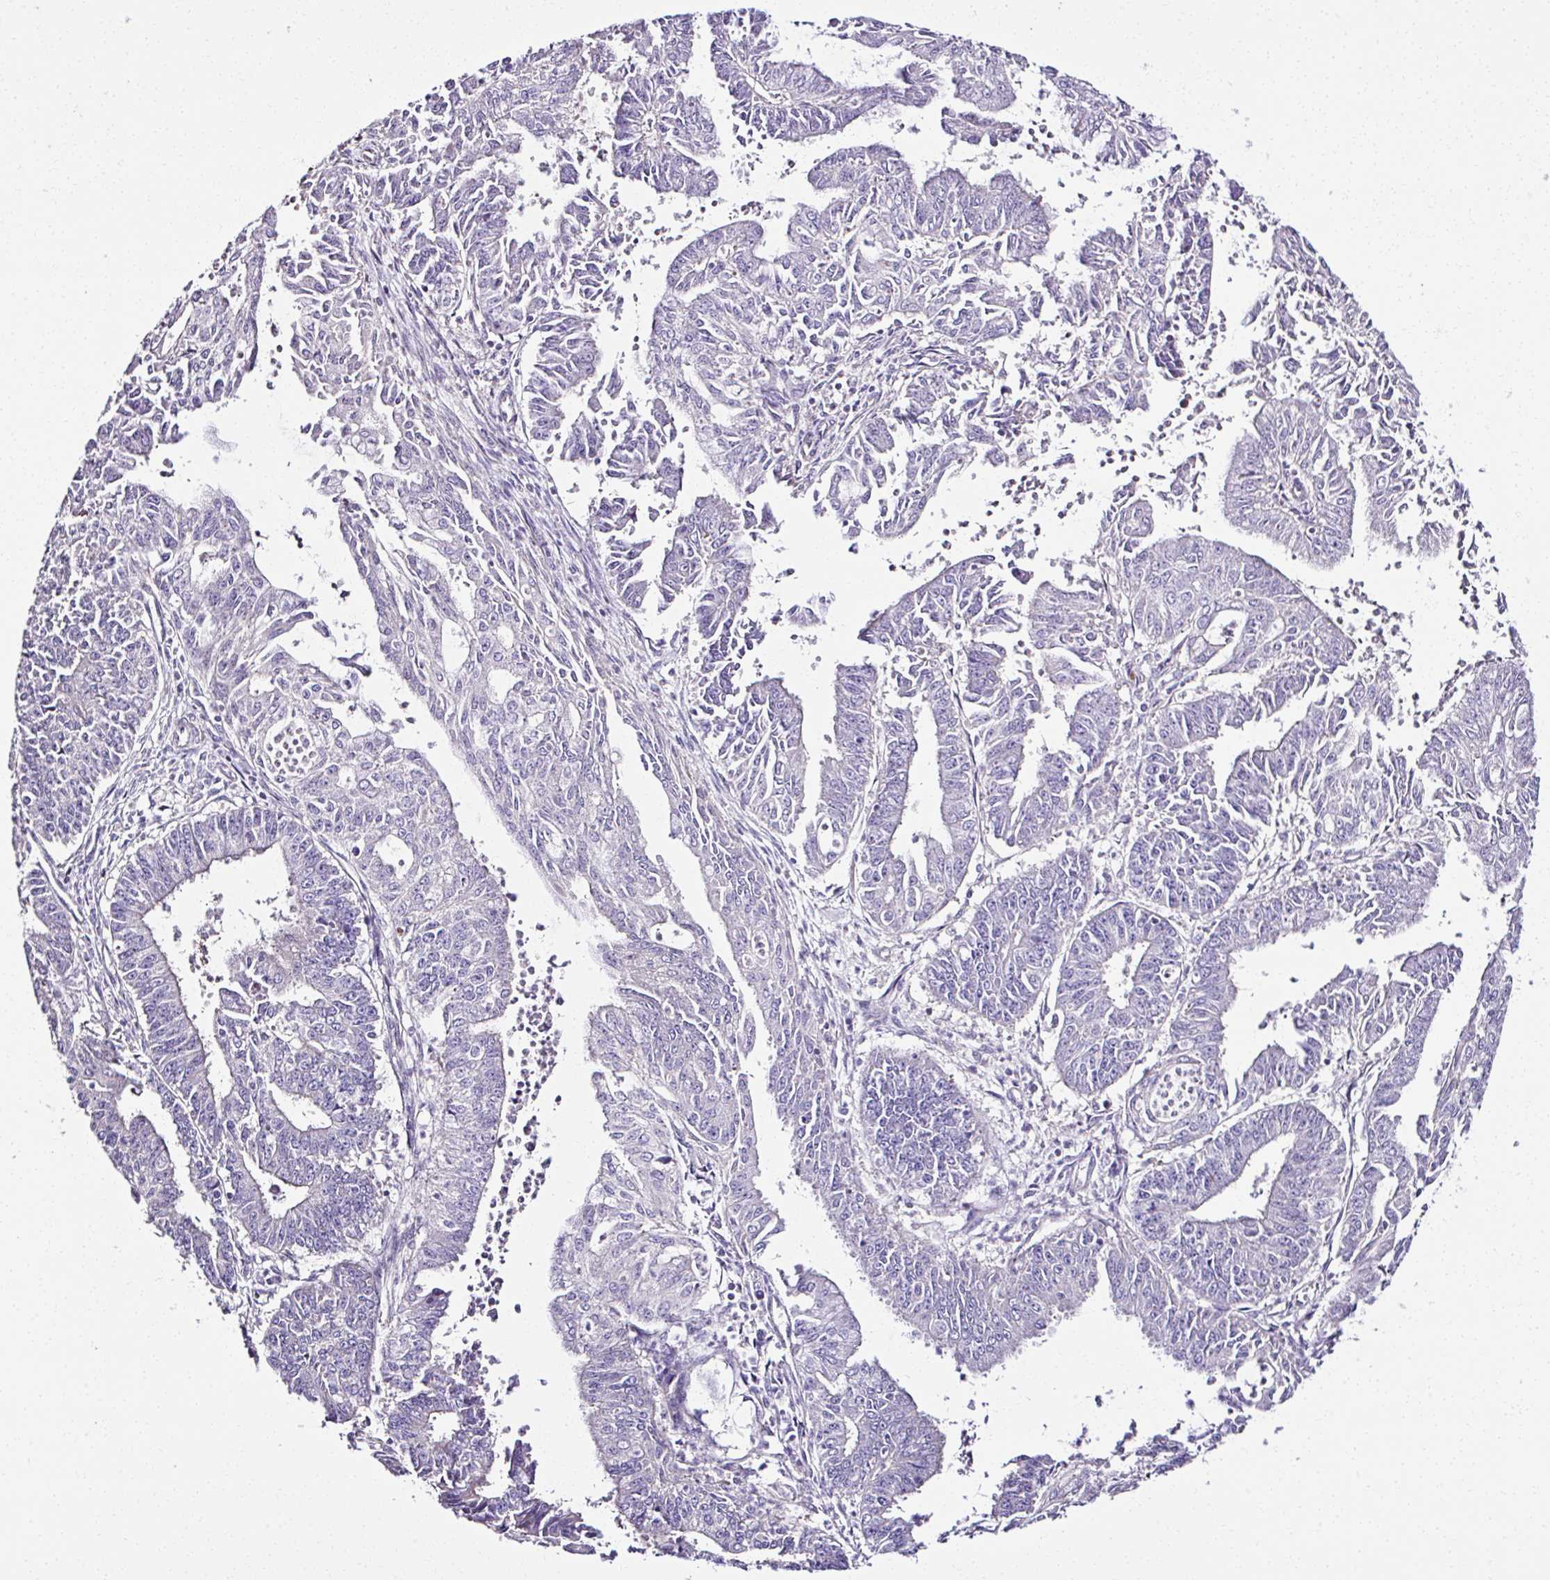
{"staining": {"intensity": "negative", "quantity": "none", "location": "none"}, "tissue": "endometrial cancer", "cell_type": "Tumor cells", "image_type": "cancer", "snomed": [{"axis": "morphology", "description": "Adenocarcinoma, NOS"}, {"axis": "topography", "description": "Endometrium"}], "caption": "There is no significant positivity in tumor cells of endometrial cancer.", "gene": "CCDC85C", "patient": {"sex": "female", "age": 73}}